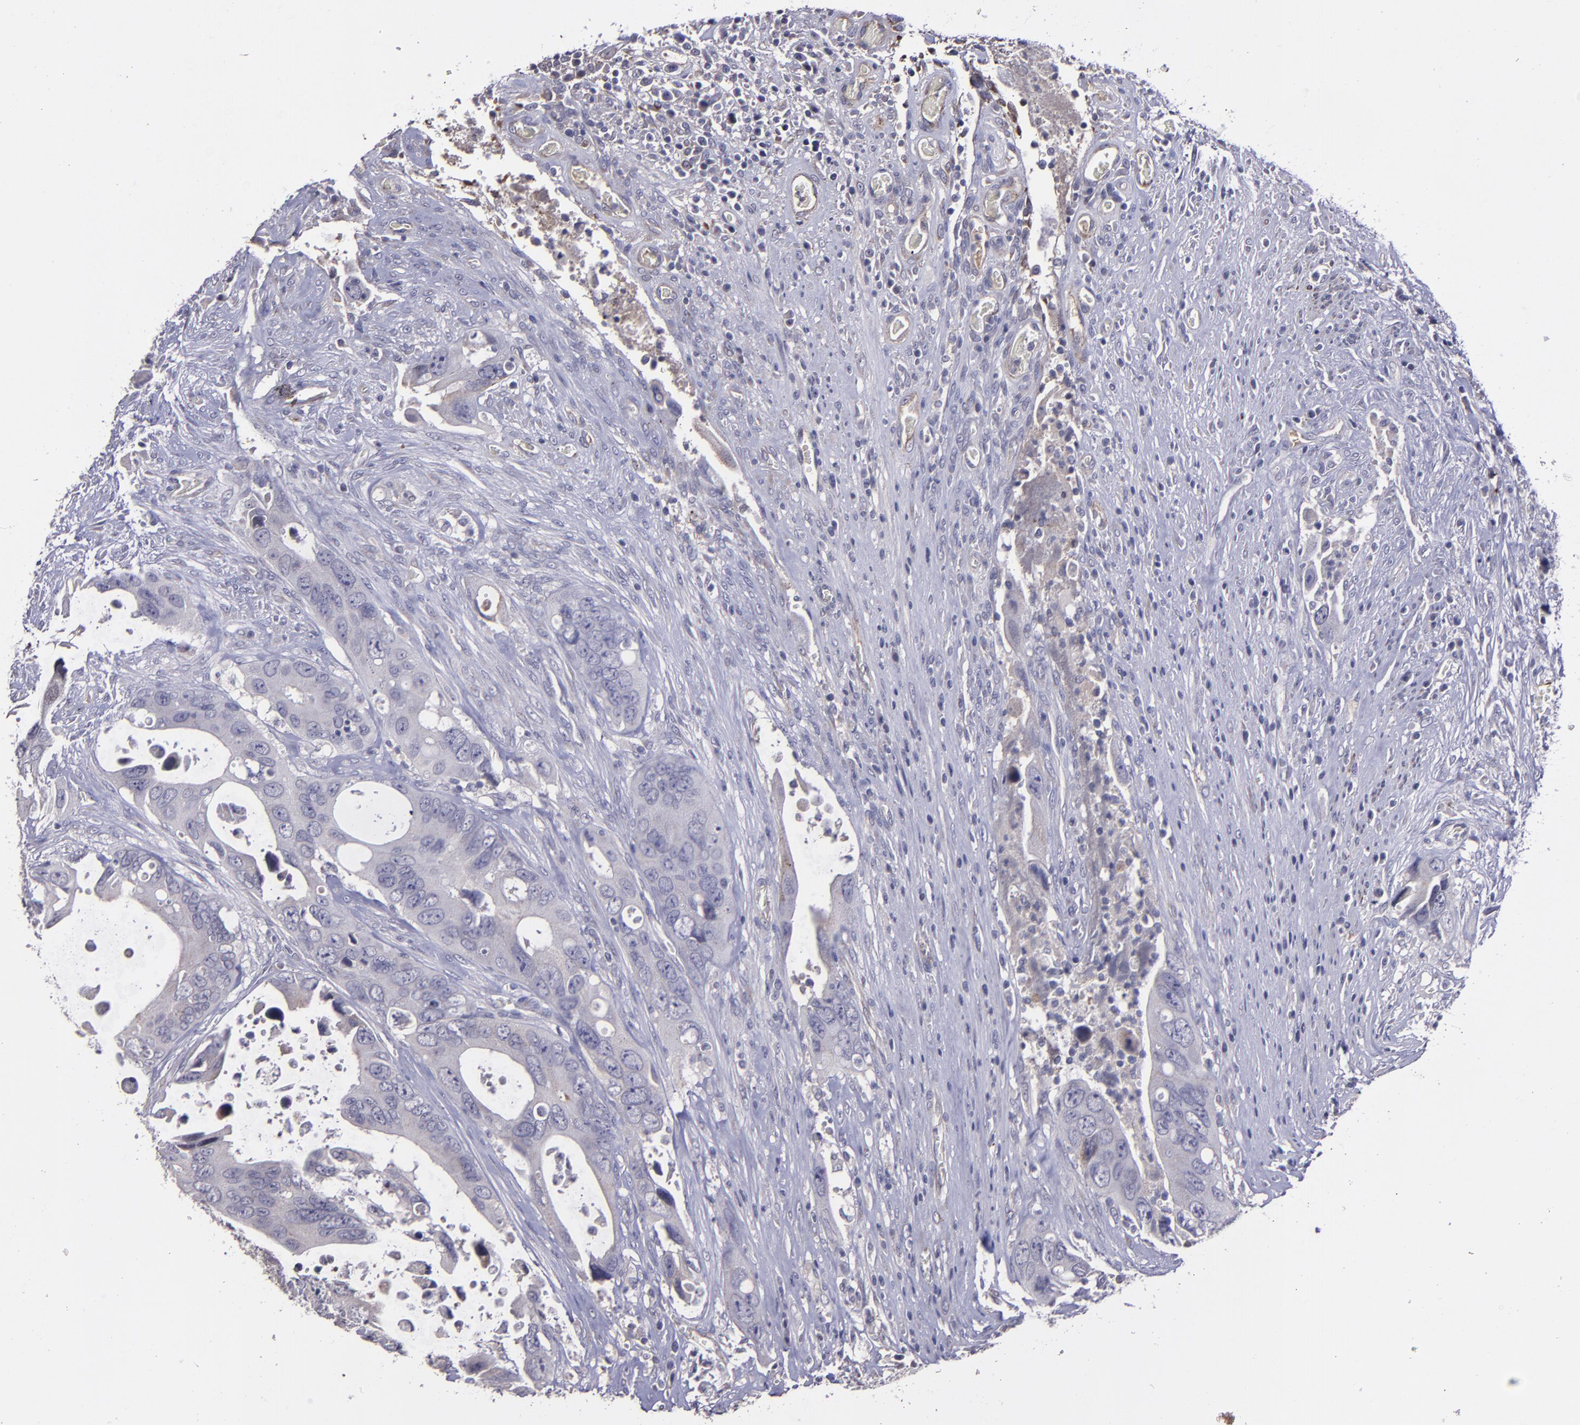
{"staining": {"intensity": "weak", "quantity": "<25%", "location": "cytoplasmic/membranous"}, "tissue": "colorectal cancer", "cell_type": "Tumor cells", "image_type": "cancer", "snomed": [{"axis": "morphology", "description": "Adenocarcinoma, NOS"}, {"axis": "topography", "description": "Rectum"}], "caption": "The immunohistochemistry micrograph has no significant positivity in tumor cells of colorectal cancer (adenocarcinoma) tissue. (IHC, brightfield microscopy, high magnification).", "gene": "MASP1", "patient": {"sex": "male", "age": 70}}